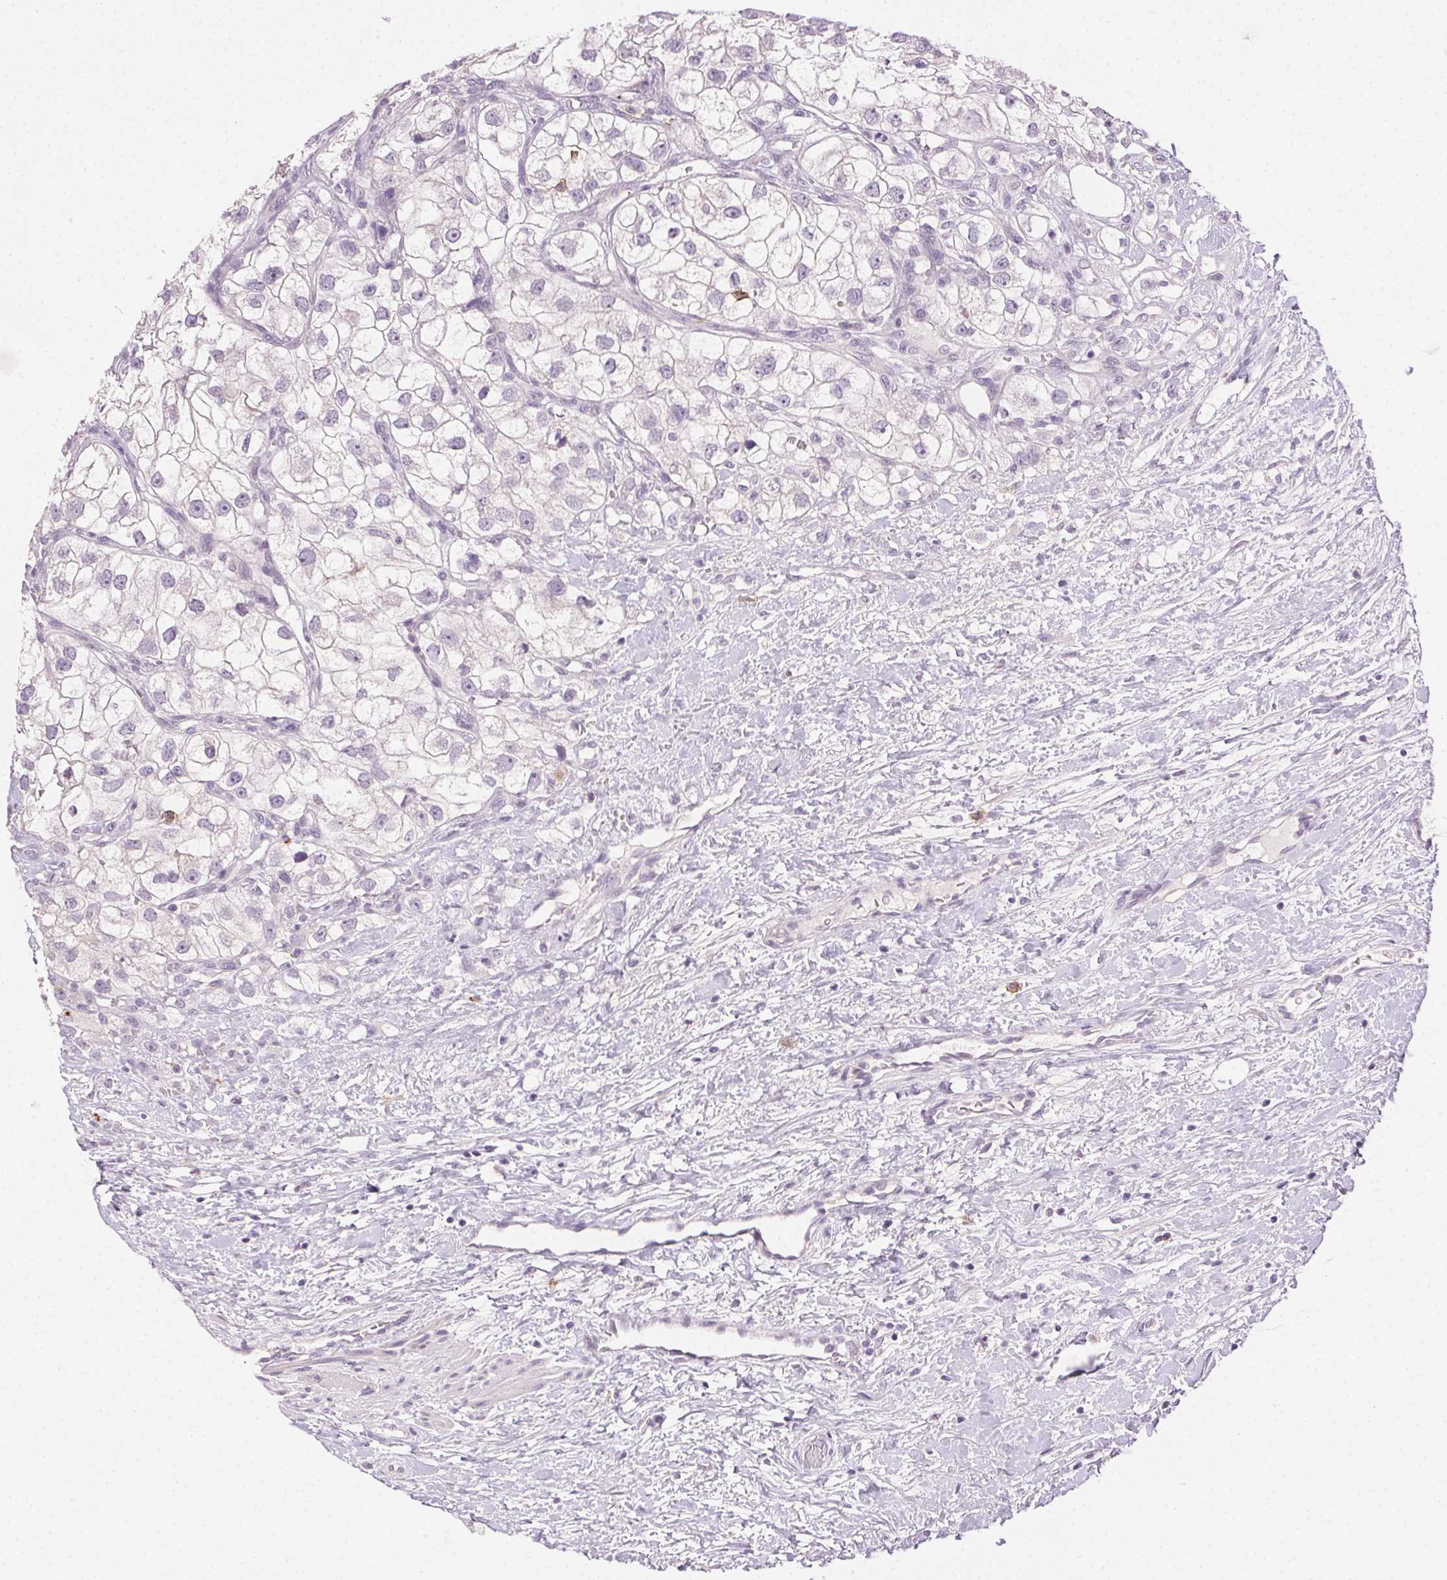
{"staining": {"intensity": "negative", "quantity": "none", "location": "none"}, "tissue": "renal cancer", "cell_type": "Tumor cells", "image_type": "cancer", "snomed": [{"axis": "morphology", "description": "Adenocarcinoma, NOS"}, {"axis": "topography", "description": "Kidney"}], "caption": "DAB (3,3'-diaminobenzidine) immunohistochemical staining of adenocarcinoma (renal) reveals no significant staining in tumor cells. (Brightfield microscopy of DAB IHC at high magnification).", "gene": "AKAP5", "patient": {"sex": "male", "age": 59}}